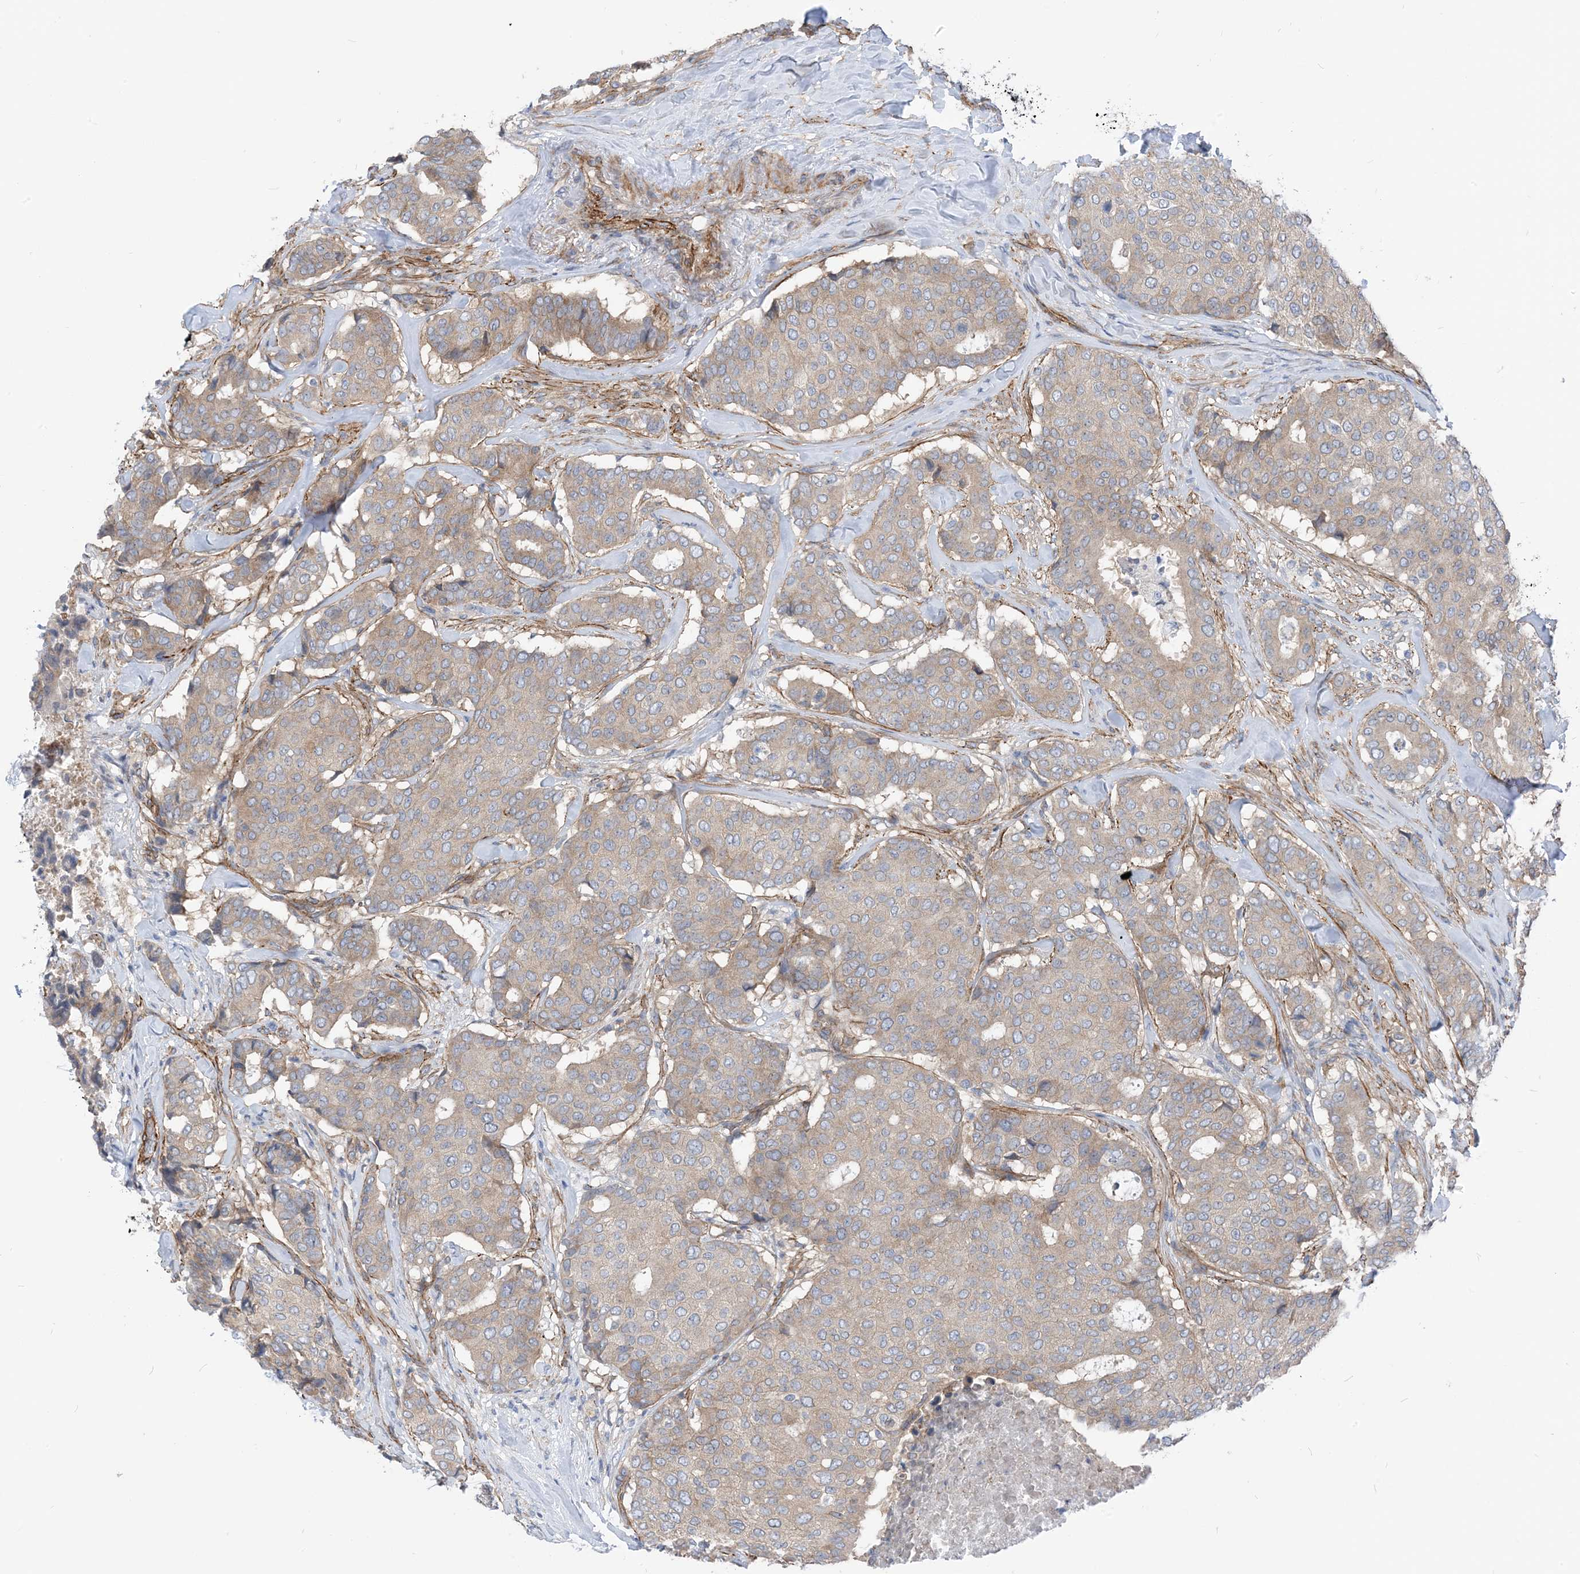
{"staining": {"intensity": "moderate", "quantity": "<25%", "location": "cytoplasmic/membranous"}, "tissue": "breast cancer", "cell_type": "Tumor cells", "image_type": "cancer", "snomed": [{"axis": "morphology", "description": "Duct carcinoma"}, {"axis": "topography", "description": "Breast"}], "caption": "Tumor cells display low levels of moderate cytoplasmic/membranous expression in about <25% of cells in breast cancer.", "gene": "PLEKHA3", "patient": {"sex": "female", "age": 75}}